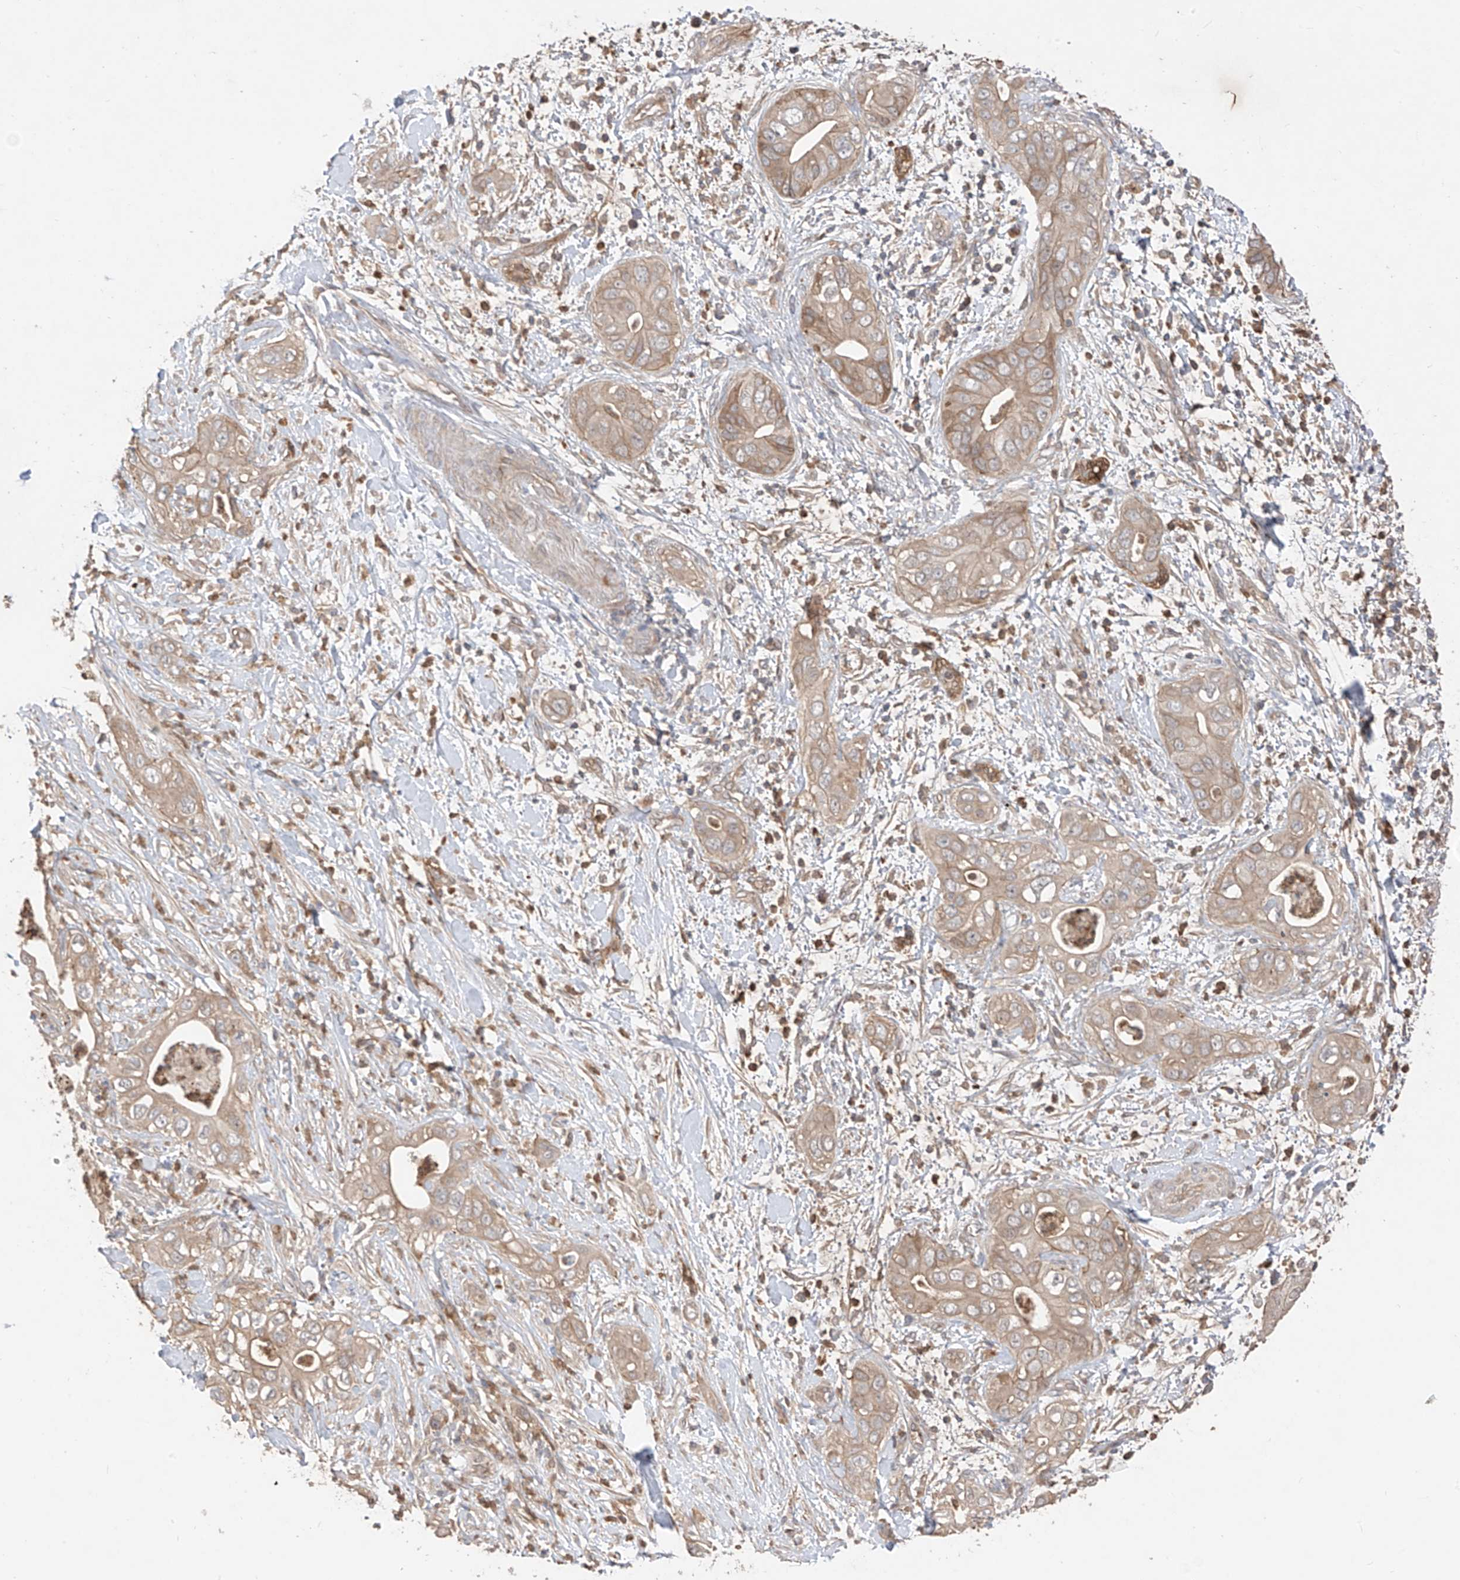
{"staining": {"intensity": "moderate", "quantity": ">75%", "location": "cytoplasmic/membranous"}, "tissue": "pancreatic cancer", "cell_type": "Tumor cells", "image_type": "cancer", "snomed": [{"axis": "morphology", "description": "Adenocarcinoma, NOS"}, {"axis": "topography", "description": "Pancreas"}], "caption": "Human pancreatic adenocarcinoma stained with a protein marker demonstrates moderate staining in tumor cells.", "gene": "CACNA2D4", "patient": {"sex": "female", "age": 78}}